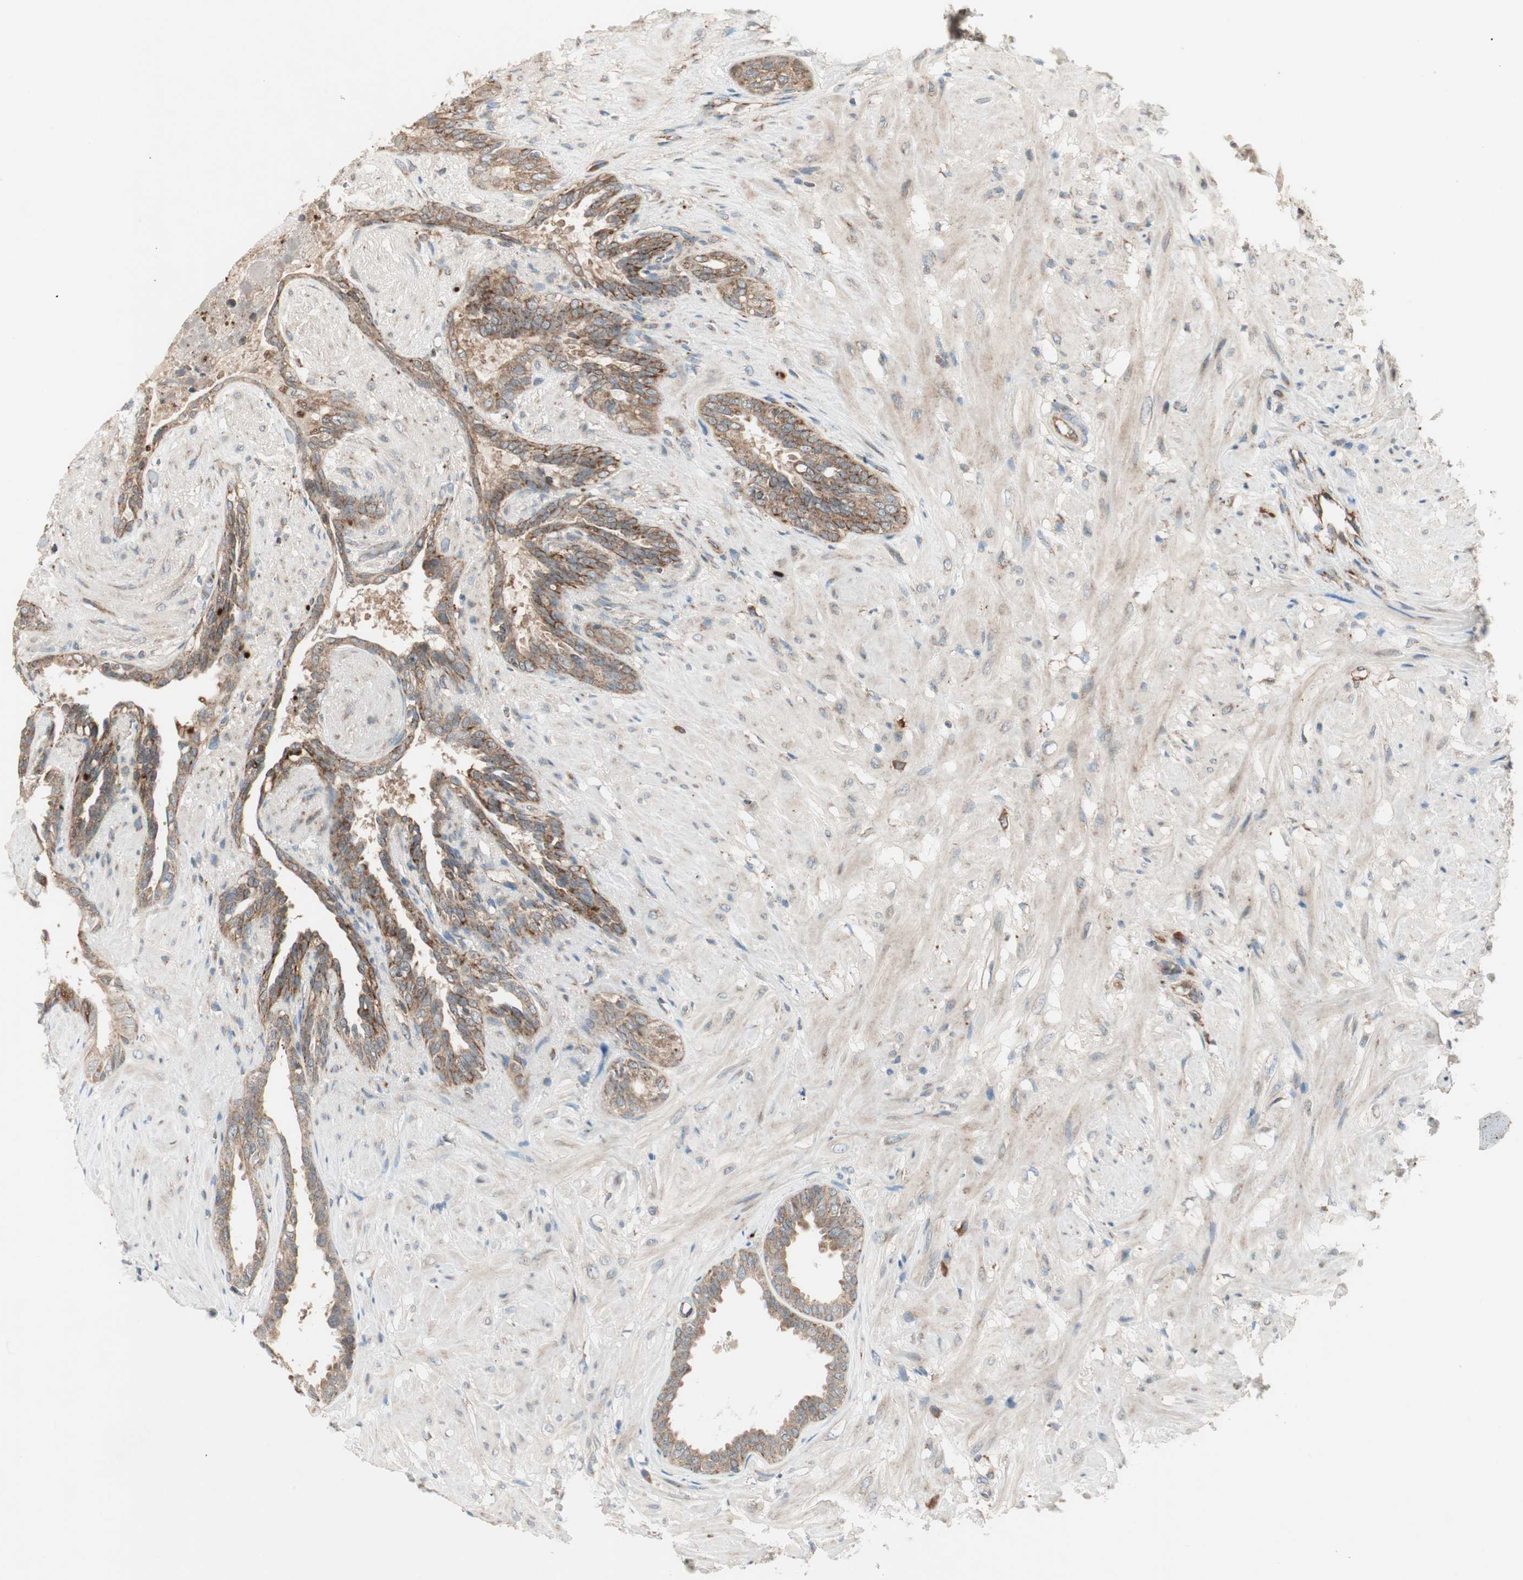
{"staining": {"intensity": "strong", "quantity": ">75%", "location": "cytoplasmic/membranous"}, "tissue": "seminal vesicle", "cell_type": "Glandular cells", "image_type": "normal", "snomed": [{"axis": "morphology", "description": "Normal tissue, NOS"}, {"axis": "topography", "description": "Seminal veicle"}], "caption": "Protein staining of normal seminal vesicle shows strong cytoplasmic/membranous staining in approximately >75% of glandular cells. (IHC, brightfield microscopy, high magnification).", "gene": "CHADL", "patient": {"sex": "male", "age": 61}}